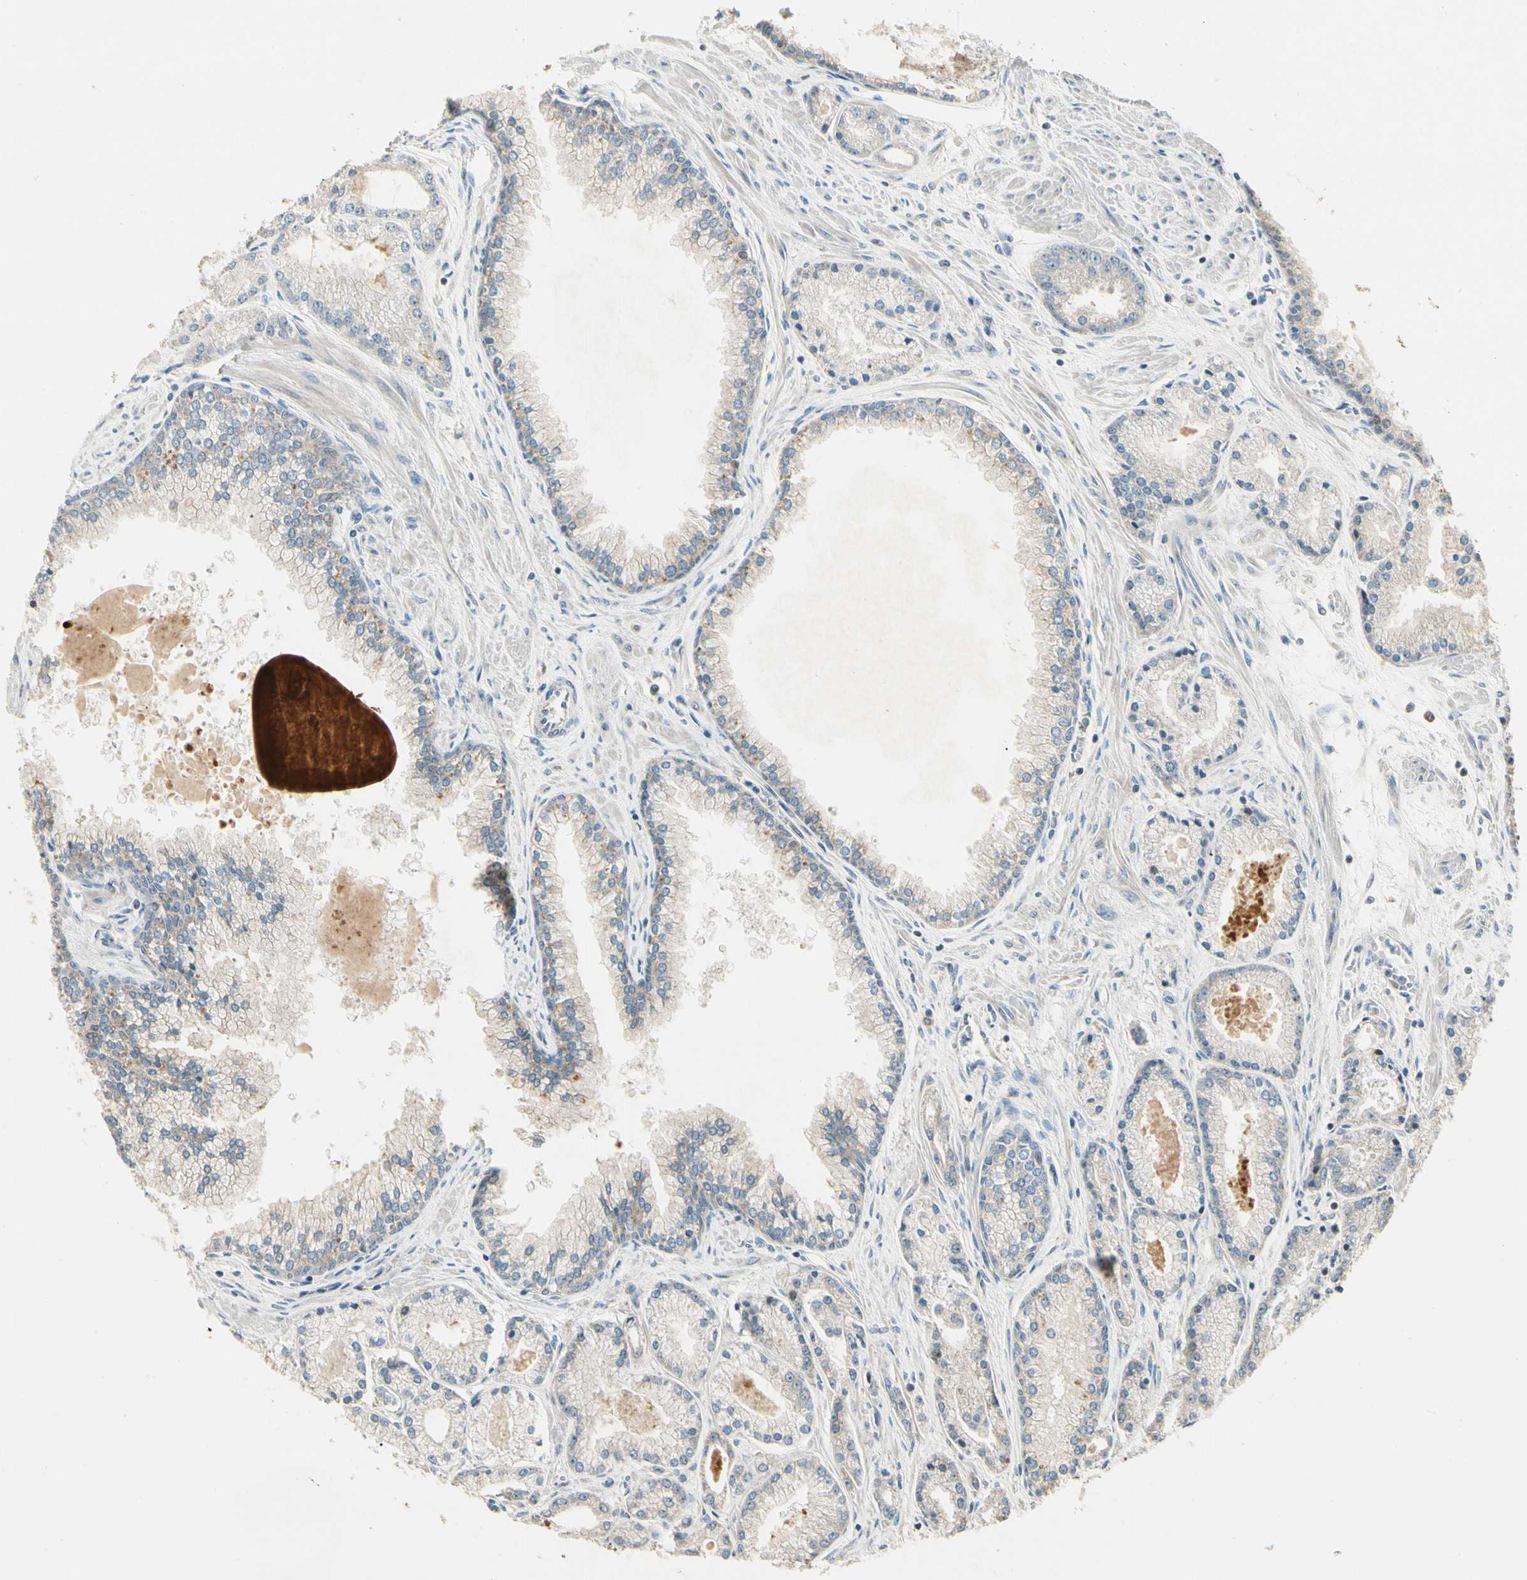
{"staining": {"intensity": "weak", "quantity": "<25%", "location": "cytoplasmic/membranous"}, "tissue": "prostate cancer", "cell_type": "Tumor cells", "image_type": "cancer", "snomed": [{"axis": "morphology", "description": "Adenocarcinoma, High grade"}, {"axis": "topography", "description": "Prostate"}], "caption": "The photomicrograph exhibits no significant expression in tumor cells of prostate high-grade adenocarcinoma.", "gene": "P3H2", "patient": {"sex": "male", "age": 61}}